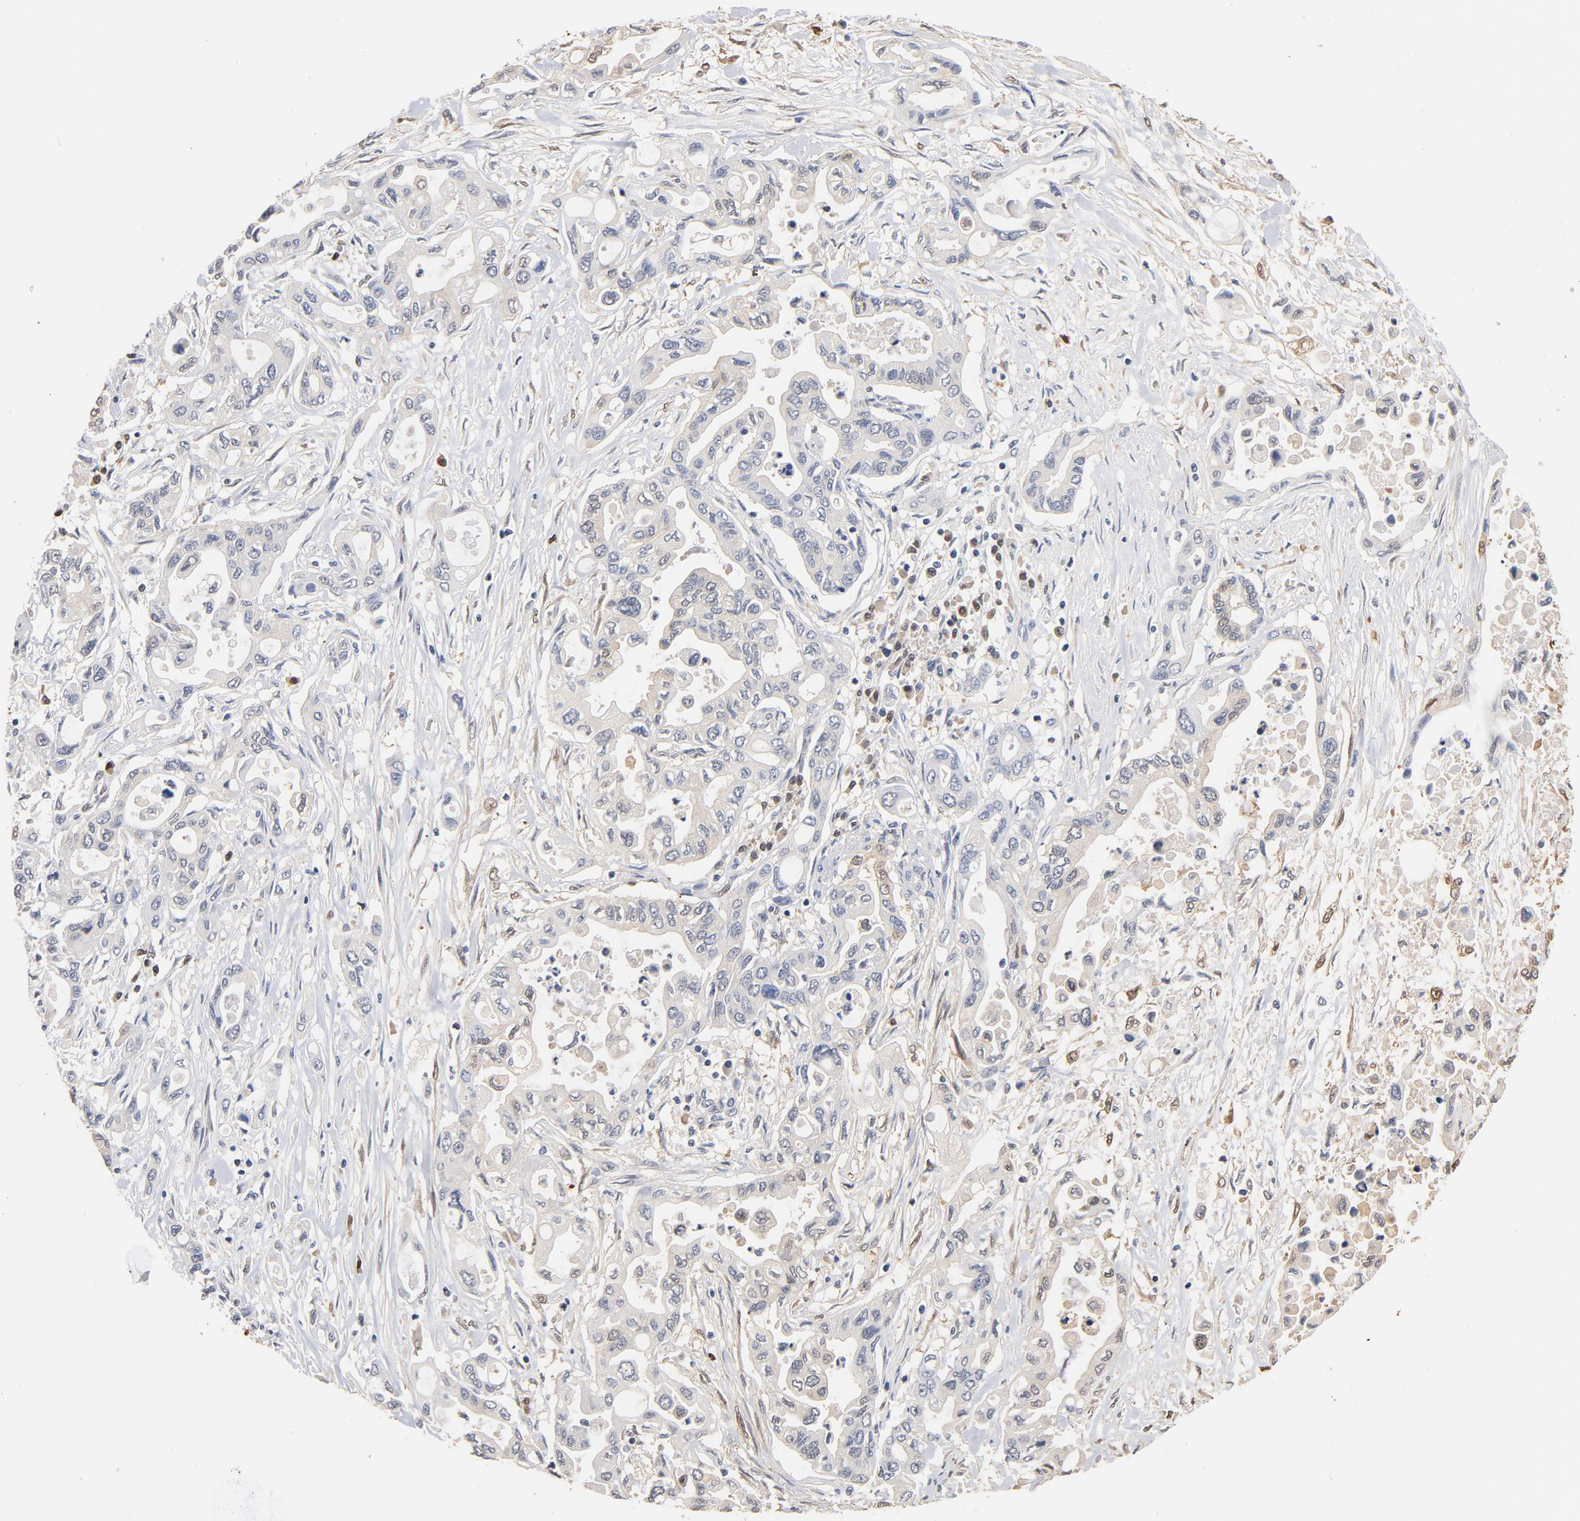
{"staining": {"intensity": "weak", "quantity": "<25%", "location": "cytoplasmic/membranous"}, "tissue": "pancreatic cancer", "cell_type": "Tumor cells", "image_type": "cancer", "snomed": [{"axis": "morphology", "description": "Adenocarcinoma, NOS"}, {"axis": "topography", "description": "Pancreas"}], "caption": "Tumor cells are negative for protein expression in human adenocarcinoma (pancreatic).", "gene": "MIF", "patient": {"sex": "female", "age": 57}}